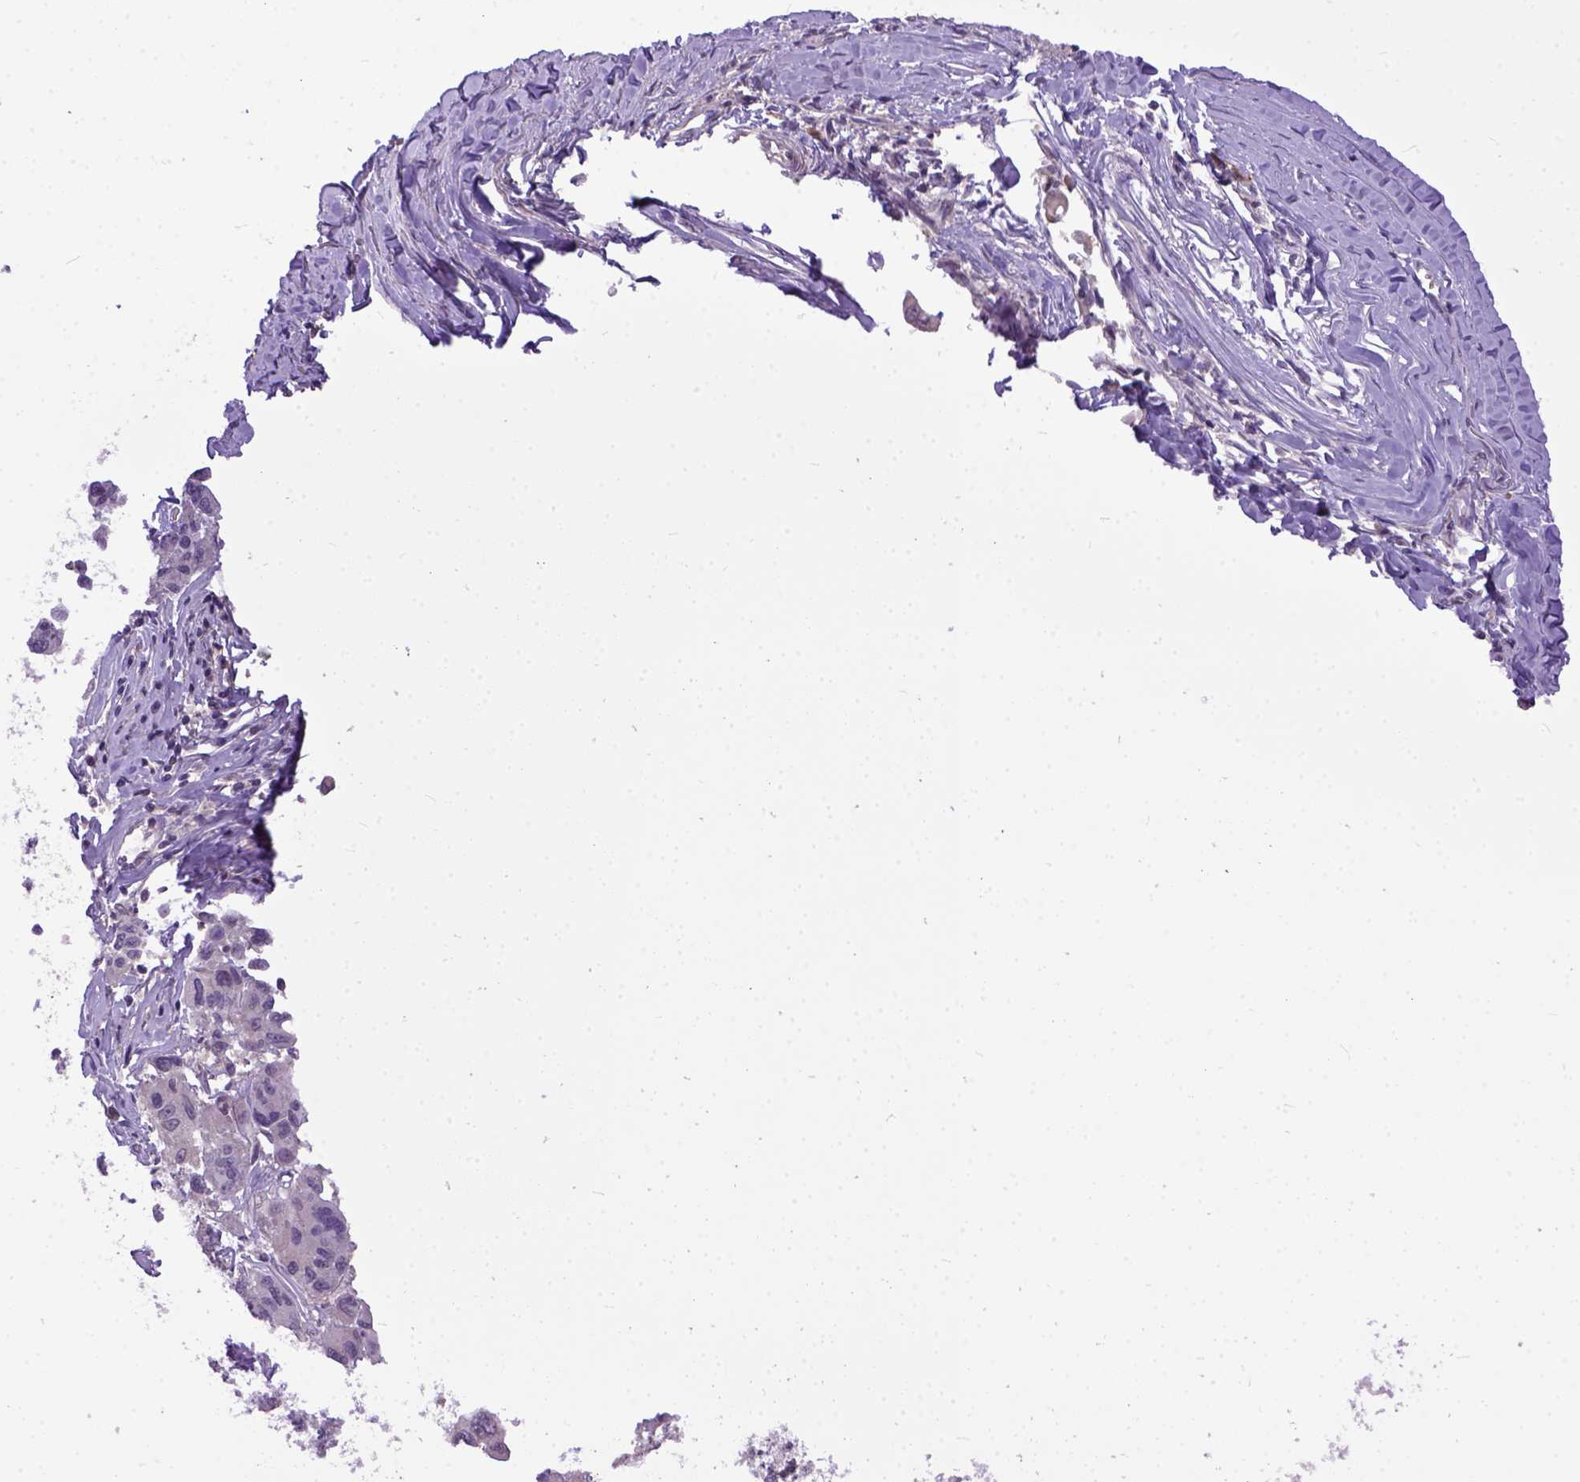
{"staining": {"intensity": "negative", "quantity": "none", "location": "none"}, "tissue": "melanoma", "cell_type": "Tumor cells", "image_type": "cancer", "snomed": [{"axis": "morphology", "description": "Malignant melanoma, NOS"}, {"axis": "topography", "description": "Skin"}], "caption": "This histopathology image is of melanoma stained with immunohistochemistry to label a protein in brown with the nuclei are counter-stained blue. There is no staining in tumor cells.", "gene": "CPNE1", "patient": {"sex": "female", "age": 66}}